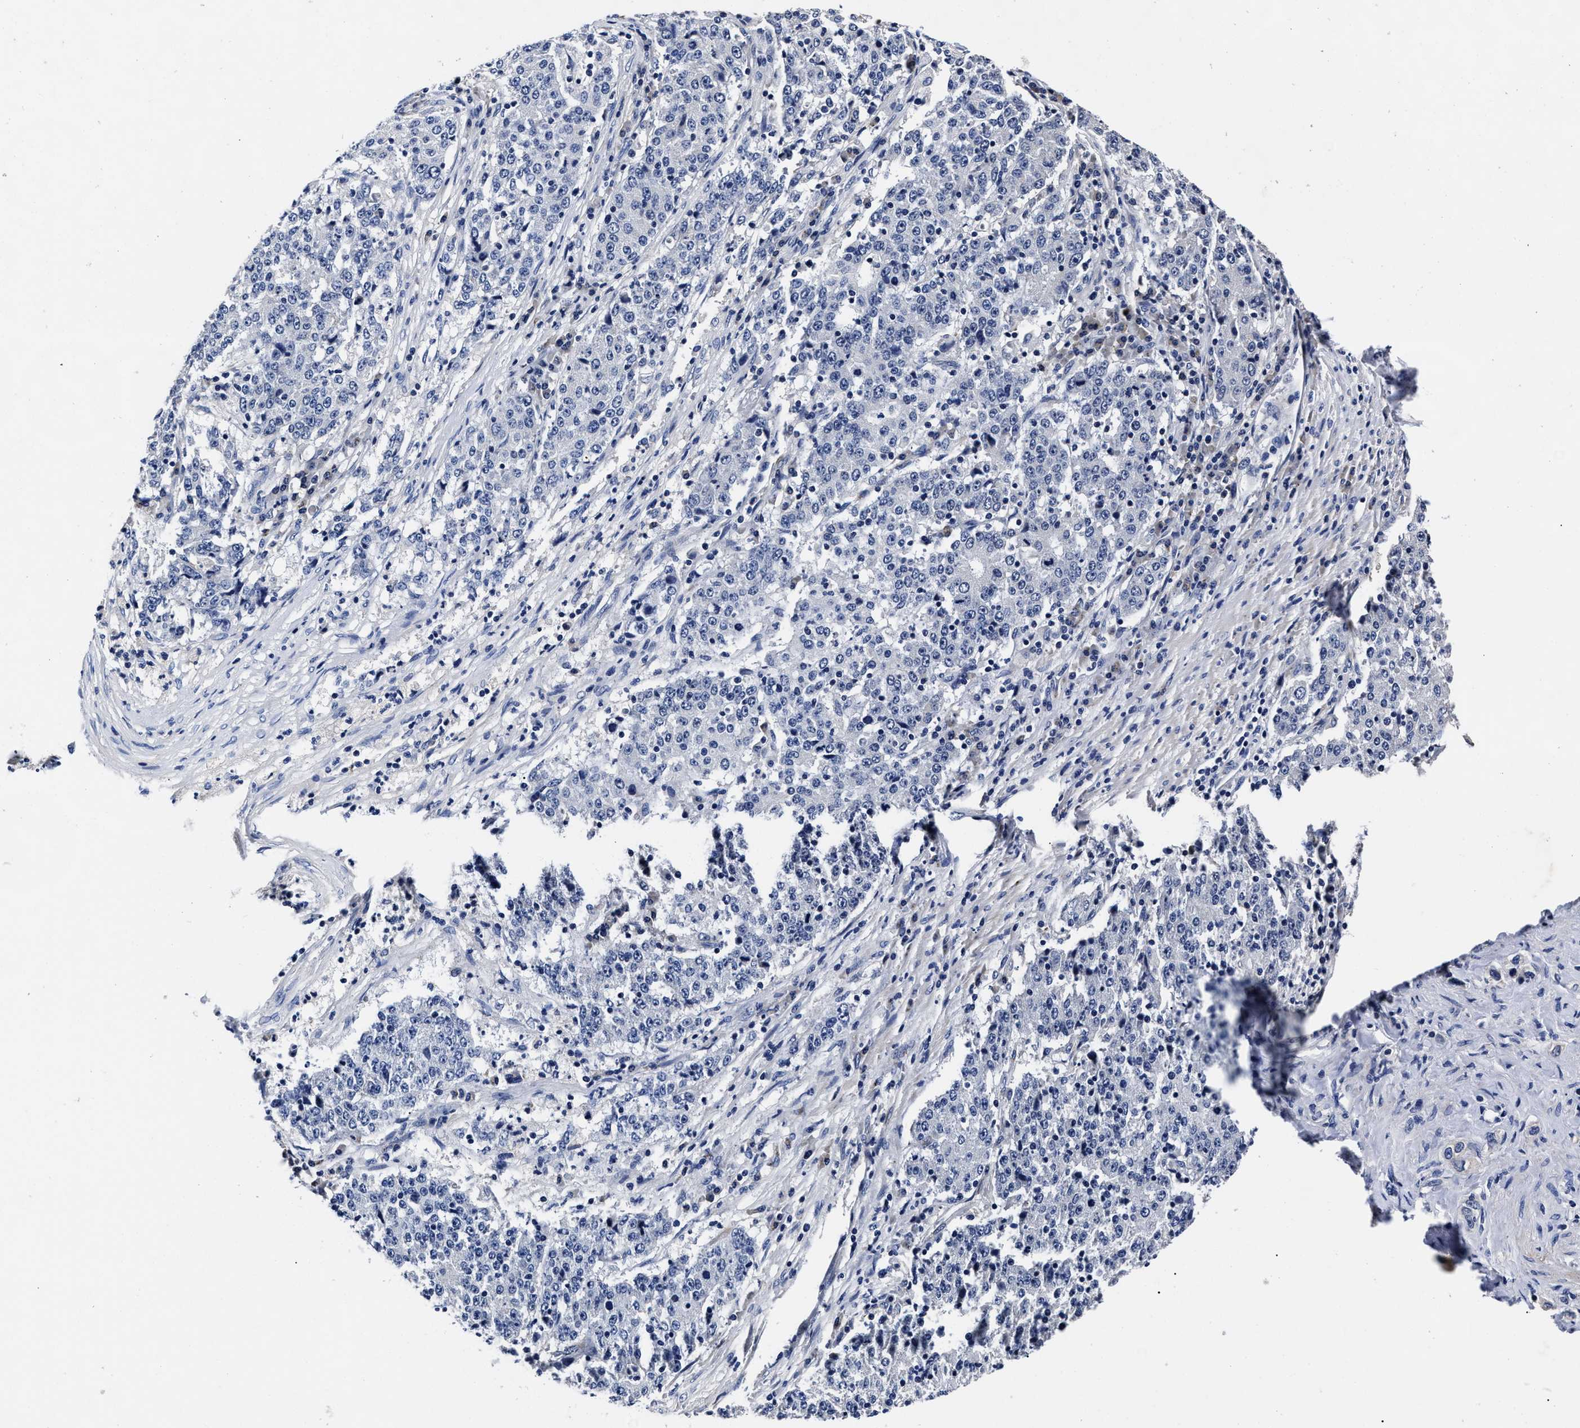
{"staining": {"intensity": "negative", "quantity": "none", "location": "none"}, "tissue": "stomach cancer", "cell_type": "Tumor cells", "image_type": "cancer", "snomed": [{"axis": "morphology", "description": "Adenocarcinoma, NOS"}, {"axis": "topography", "description": "Stomach"}], "caption": "Immunohistochemistry (IHC) of adenocarcinoma (stomach) exhibits no expression in tumor cells.", "gene": "OLFML2A", "patient": {"sex": "male", "age": 59}}